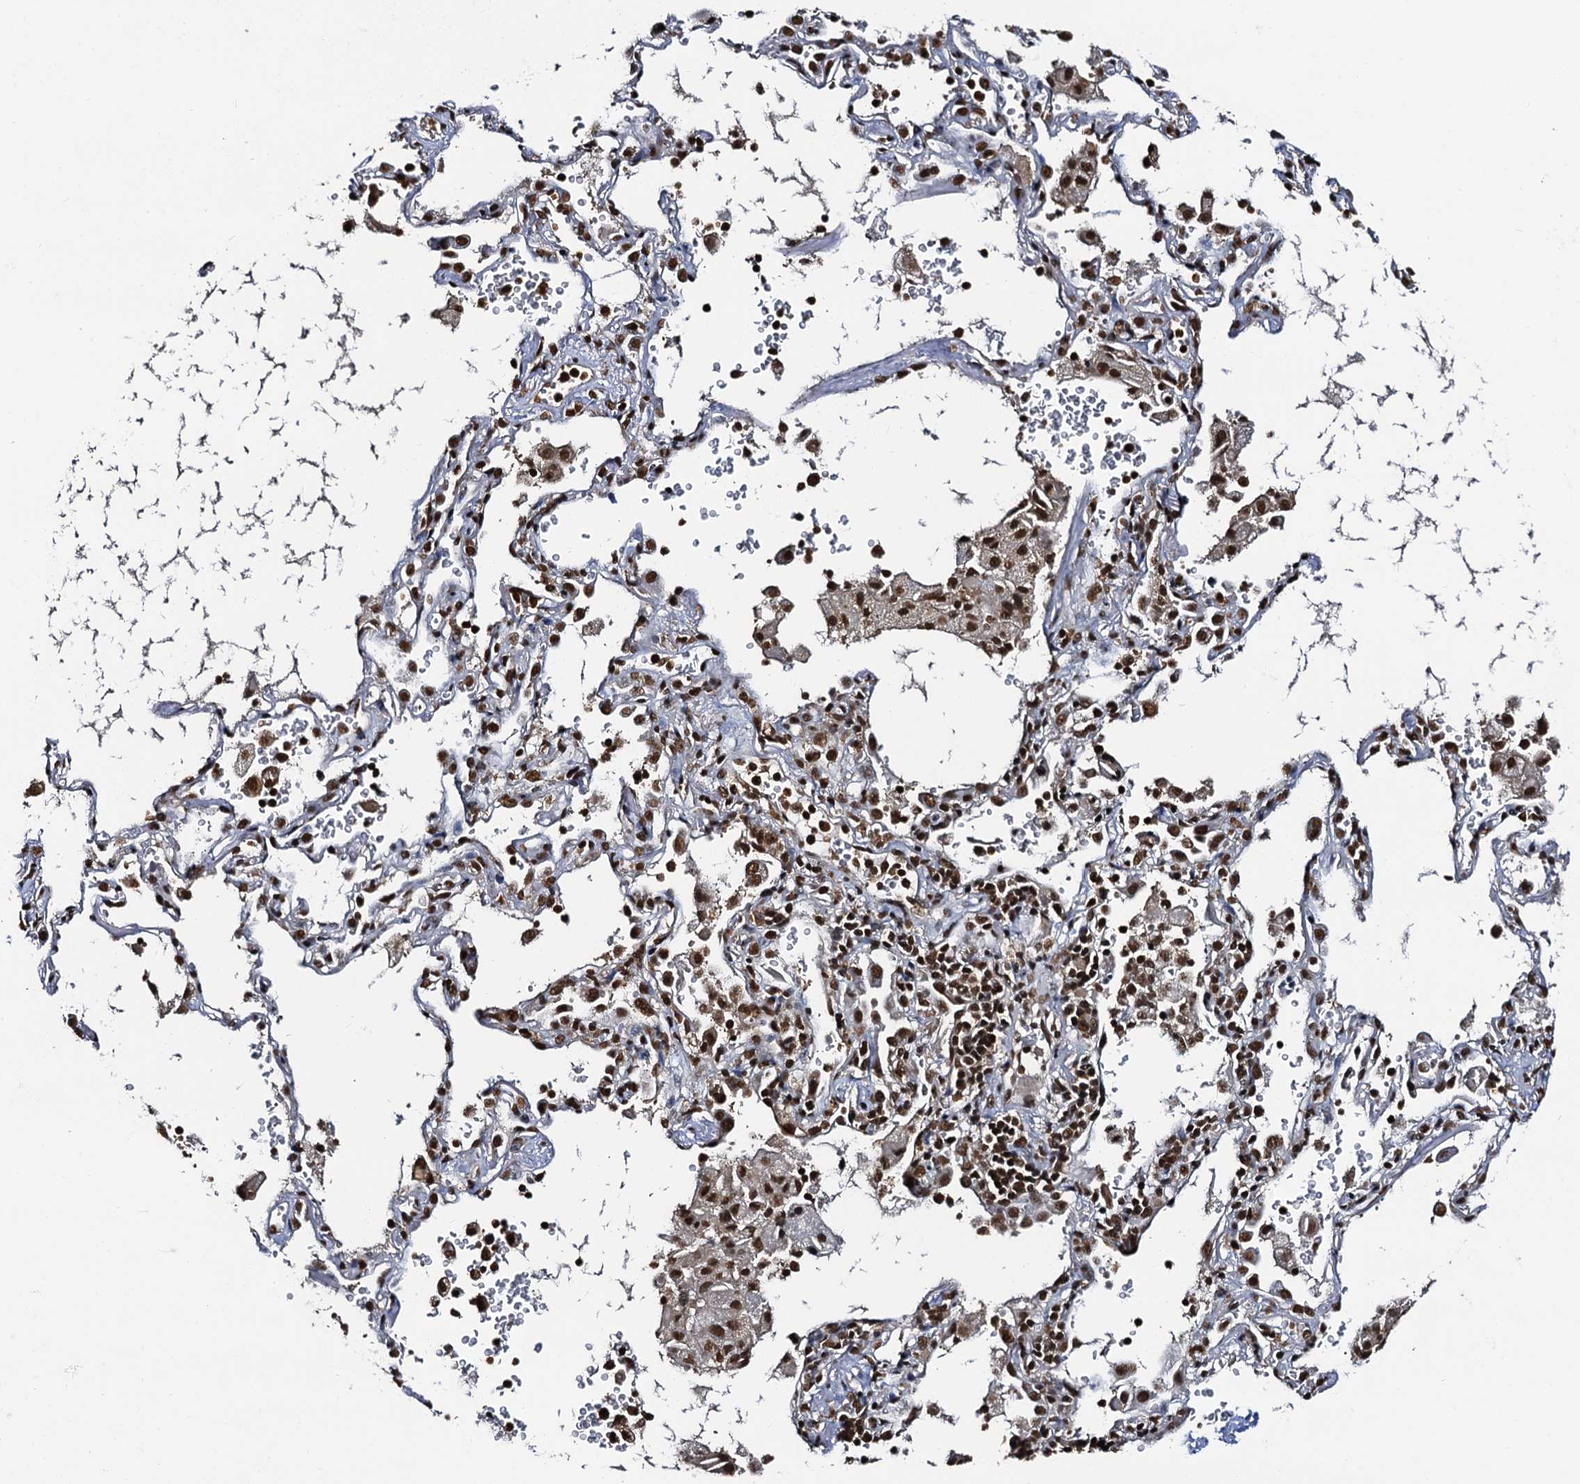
{"staining": {"intensity": "moderate", "quantity": ">75%", "location": "nuclear"}, "tissue": "lung cancer", "cell_type": "Tumor cells", "image_type": "cancer", "snomed": [{"axis": "morphology", "description": "Squamous cell carcinoma, NOS"}, {"axis": "topography", "description": "Lung"}], "caption": "Squamous cell carcinoma (lung) stained with a protein marker shows moderate staining in tumor cells.", "gene": "SNRPD2", "patient": {"sex": "female", "age": 73}}